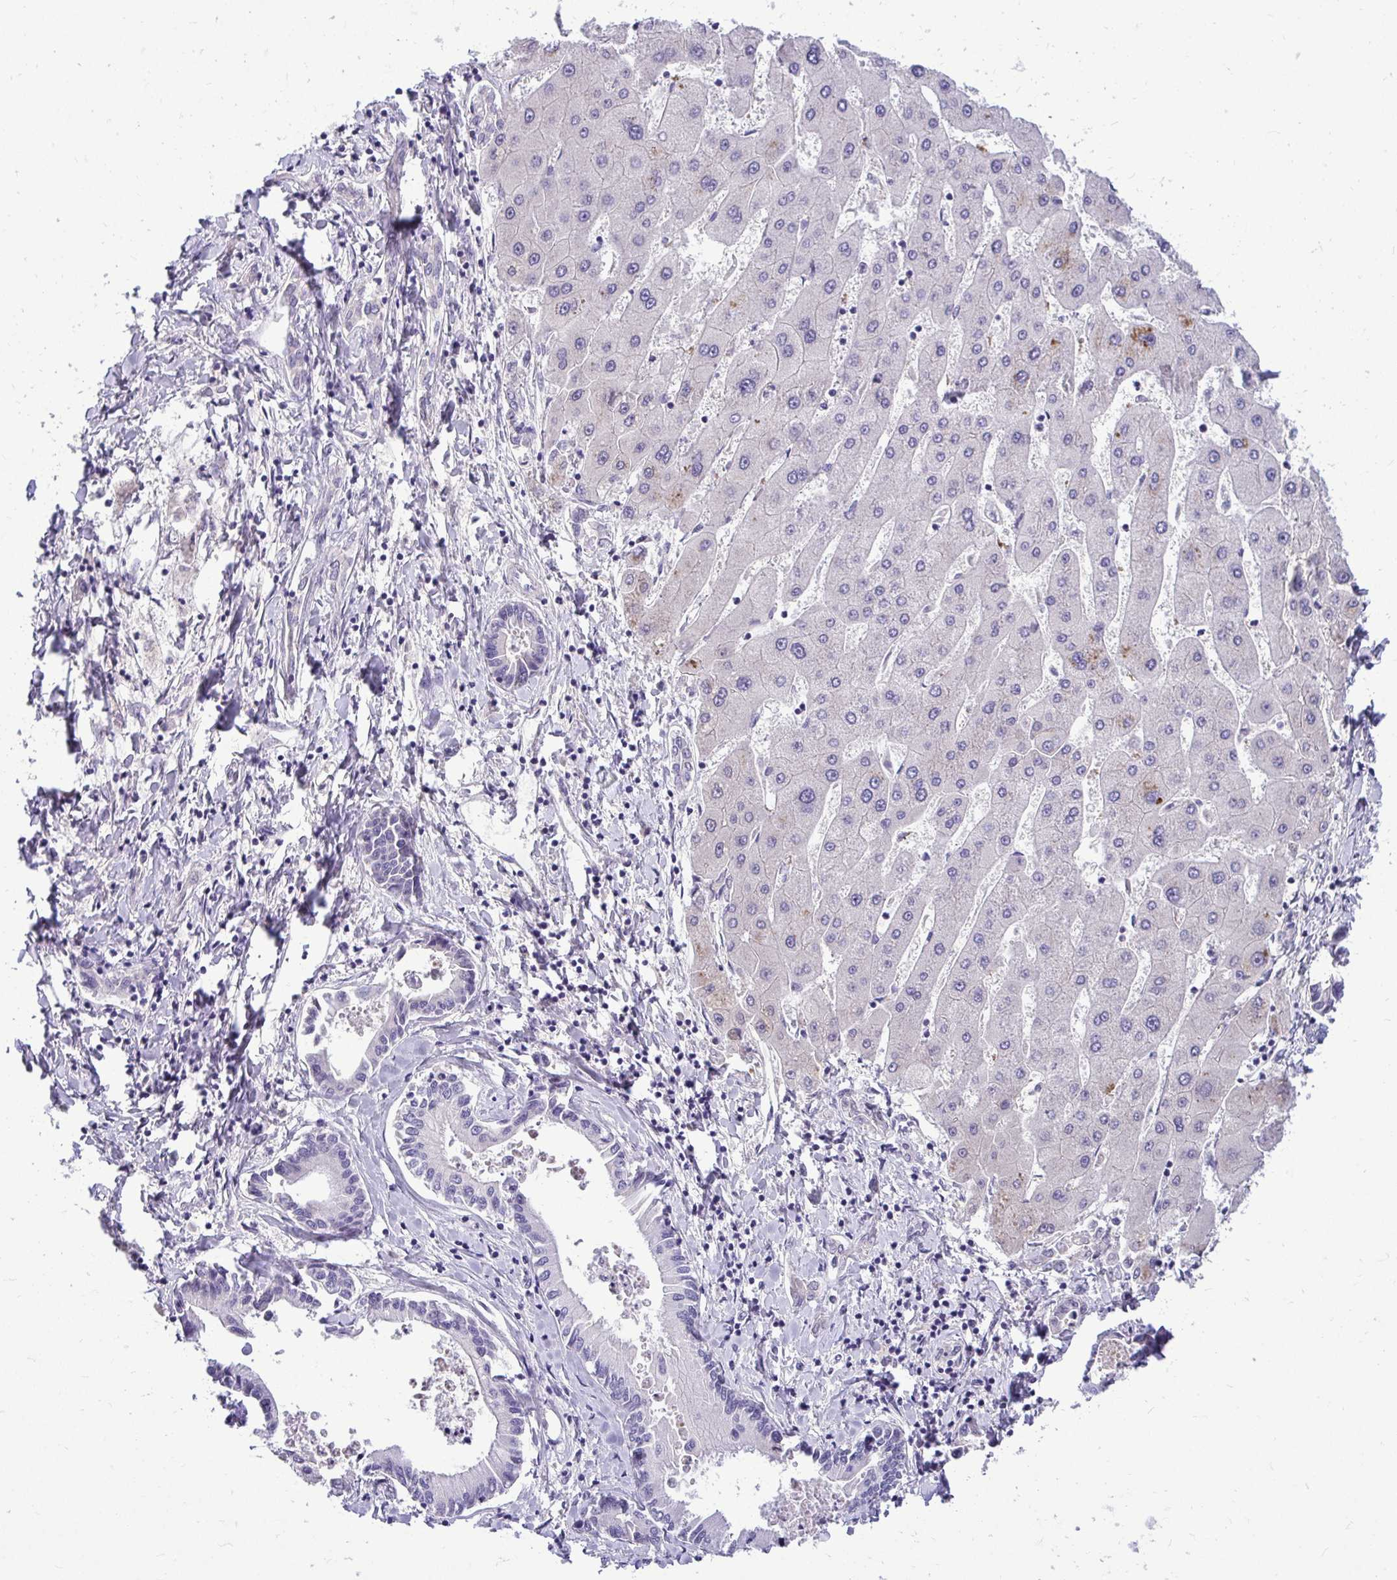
{"staining": {"intensity": "negative", "quantity": "none", "location": "none"}, "tissue": "liver cancer", "cell_type": "Tumor cells", "image_type": "cancer", "snomed": [{"axis": "morphology", "description": "Cholangiocarcinoma"}, {"axis": "topography", "description": "Liver"}], "caption": "Tumor cells show no significant protein positivity in liver cancer.", "gene": "CDC20", "patient": {"sex": "male", "age": 66}}